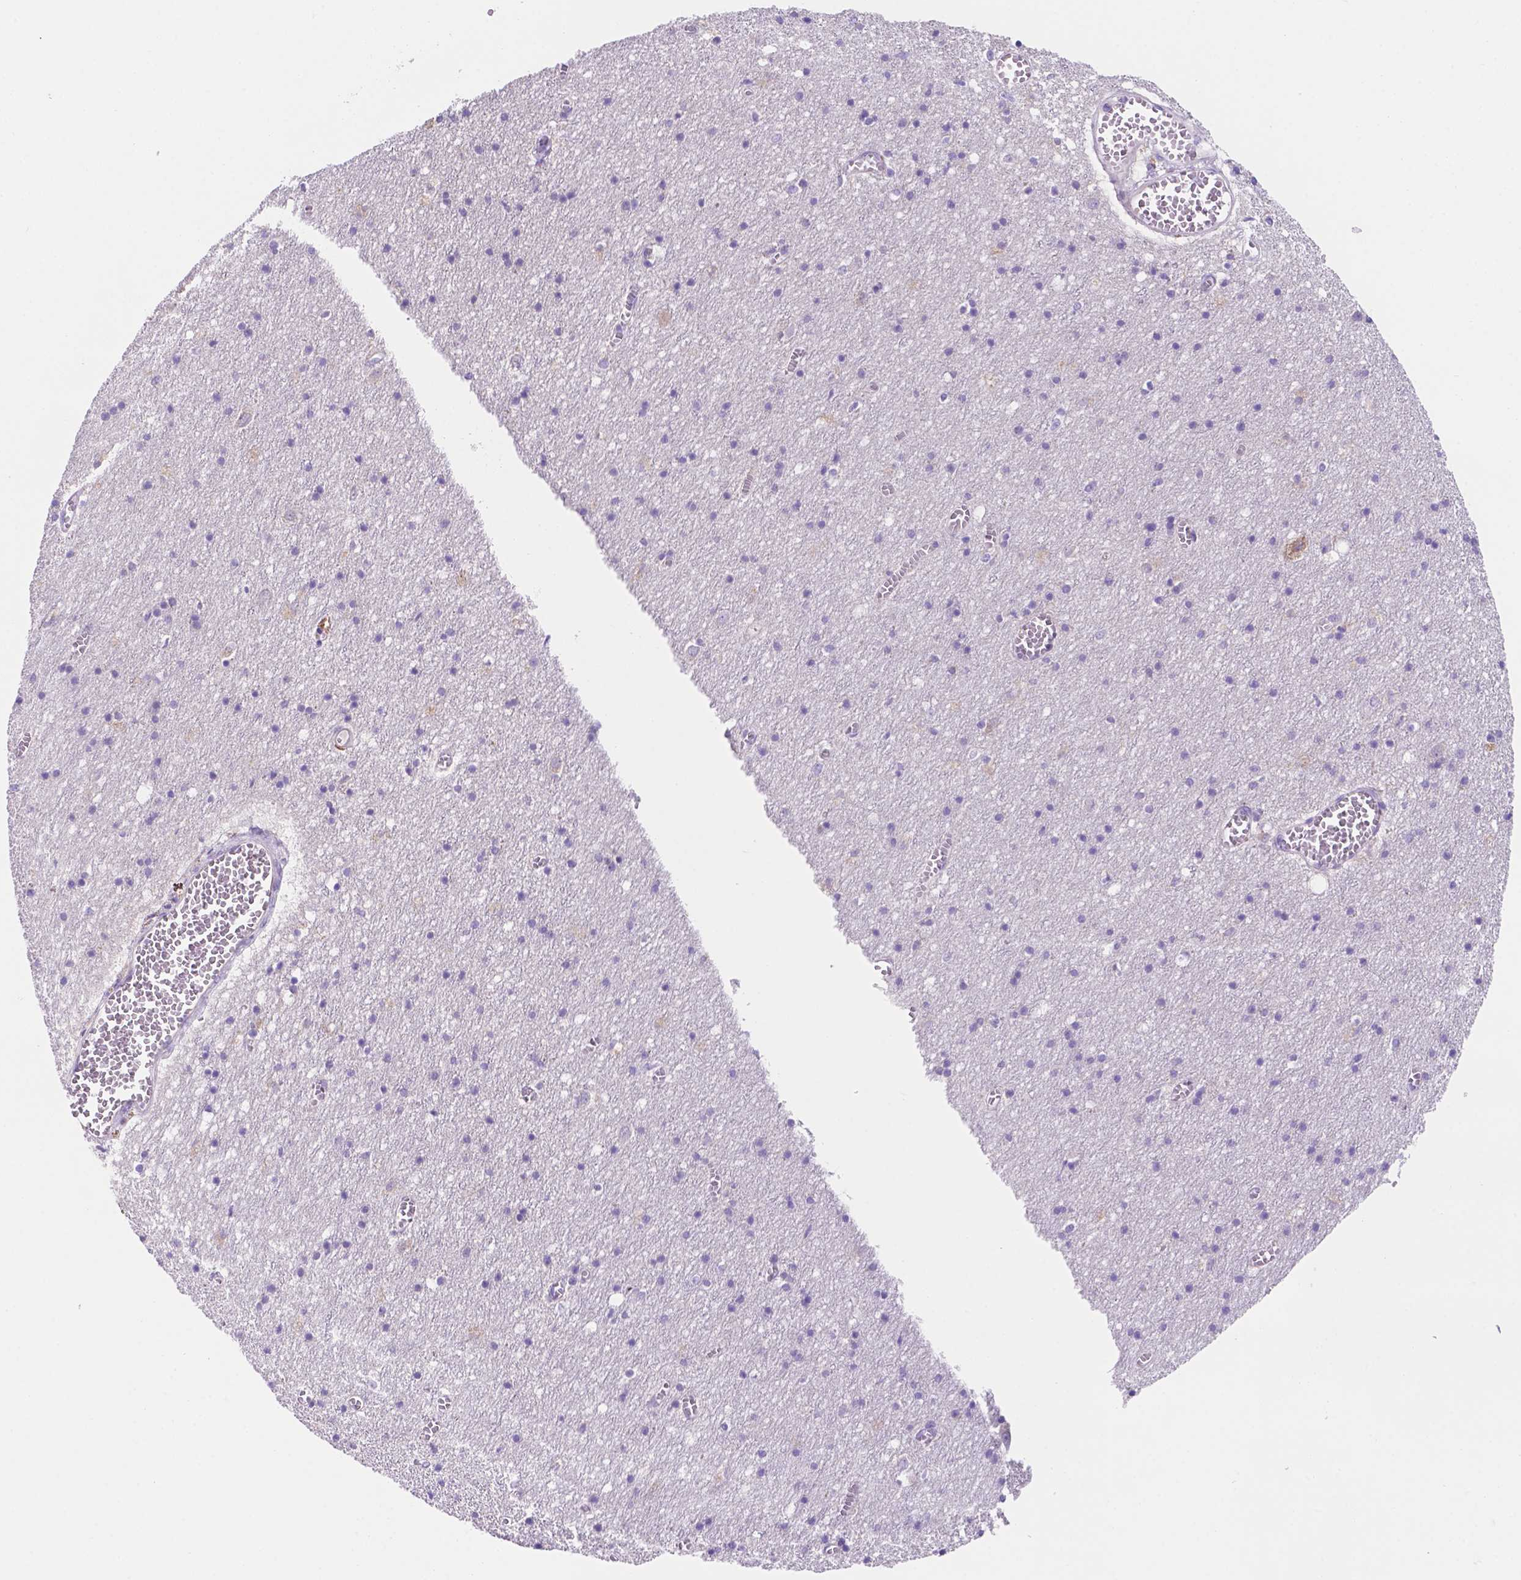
{"staining": {"intensity": "negative", "quantity": "none", "location": "none"}, "tissue": "cerebral cortex", "cell_type": "Endothelial cells", "image_type": "normal", "snomed": [{"axis": "morphology", "description": "Normal tissue, NOS"}, {"axis": "topography", "description": "Cerebral cortex"}], "caption": "Immunohistochemistry (IHC) of unremarkable cerebral cortex demonstrates no expression in endothelial cells.", "gene": "CEACAM7", "patient": {"sex": "male", "age": 70}}